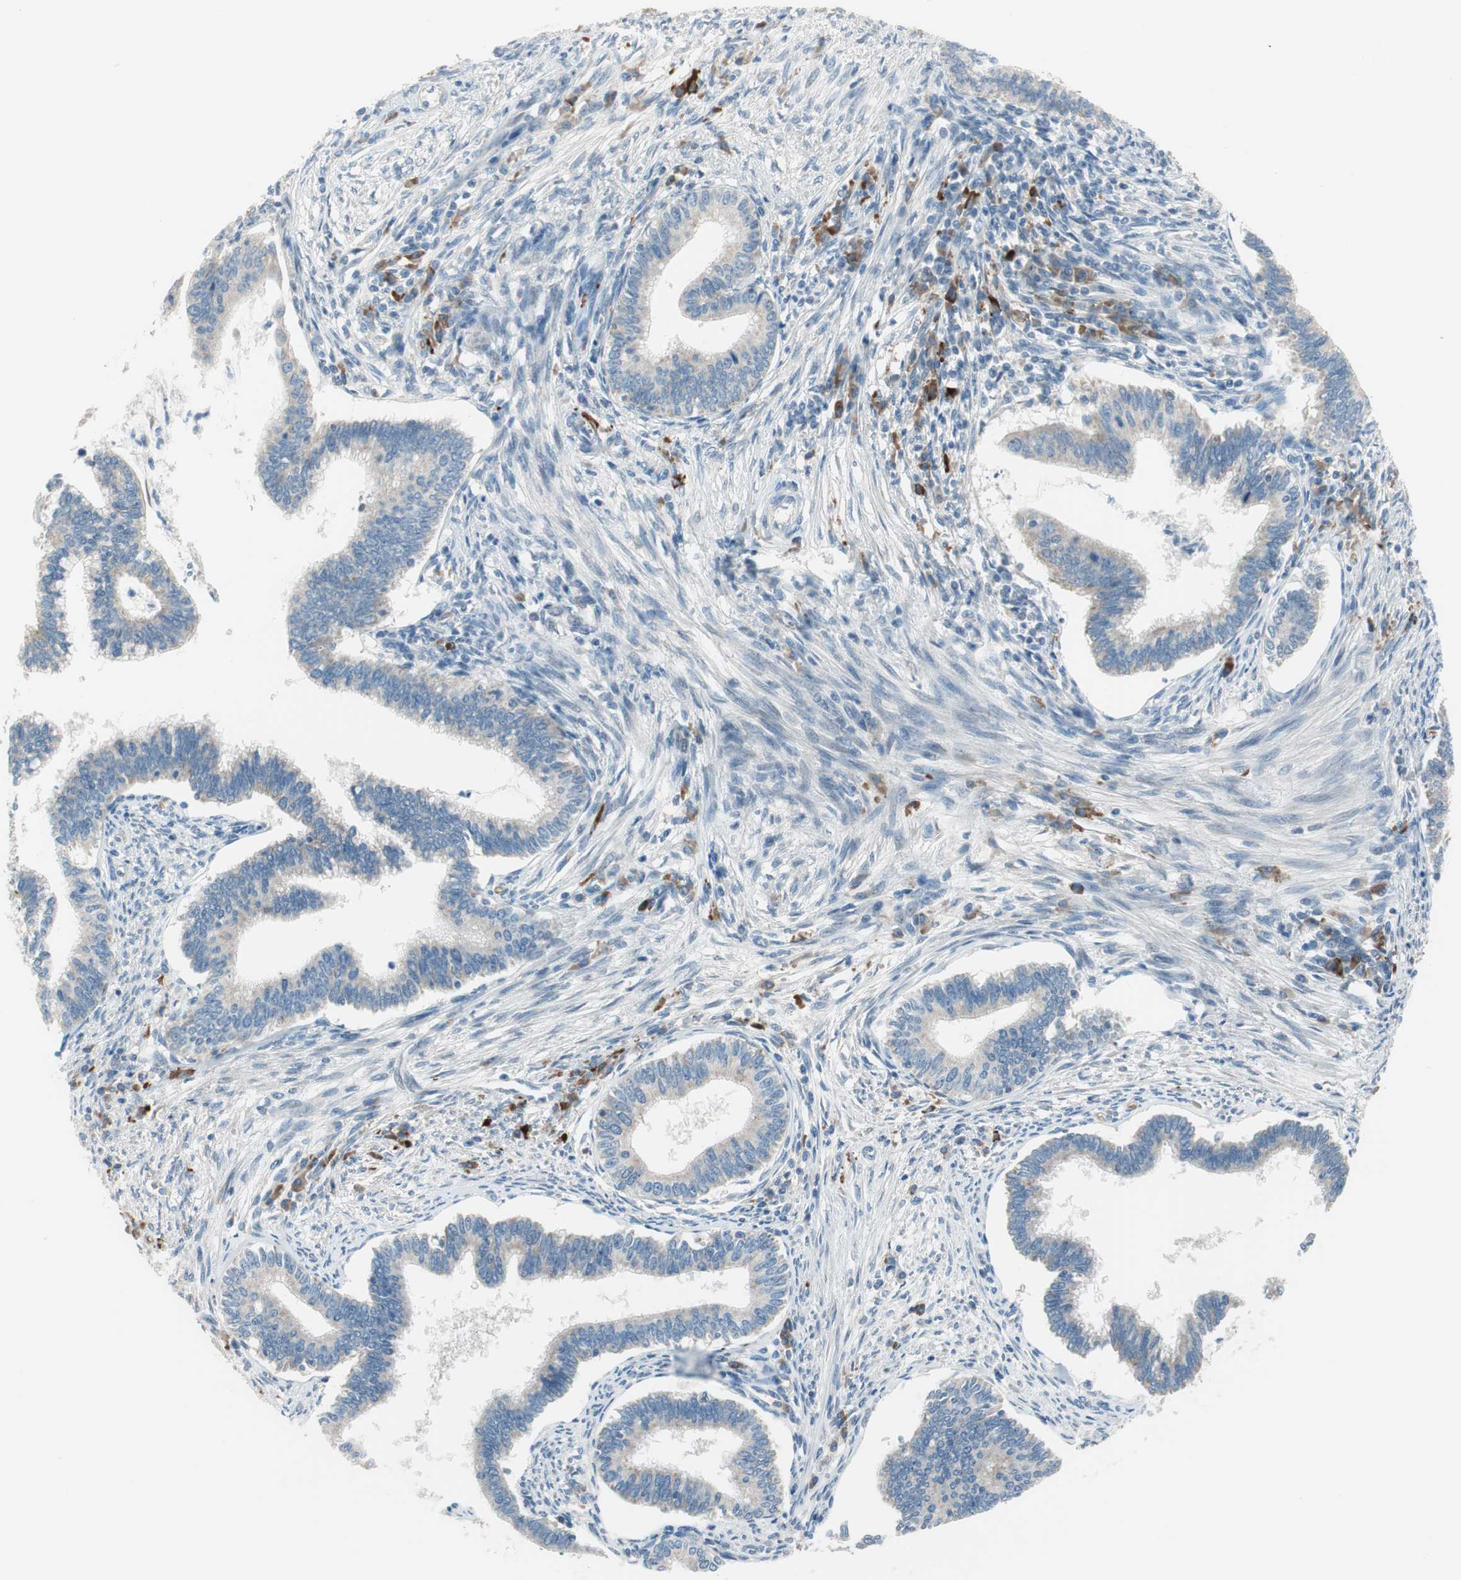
{"staining": {"intensity": "weak", "quantity": "25%-75%", "location": "cytoplasmic/membranous"}, "tissue": "cervical cancer", "cell_type": "Tumor cells", "image_type": "cancer", "snomed": [{"axis": "morphology", "description": "Adenocarcinoma, NOS"}, {"axis": "topography", "description": "Cervix"}], "caption": "Immunohistochemical staining of human cervical cancer (adenocarcinoma) demonstrates weak cytoplasmic/membranous protein positivity in approximately 25%-75% of tumor cells.", "gene": "GYPC", "patient": {"sex": "female", "age": 36}}